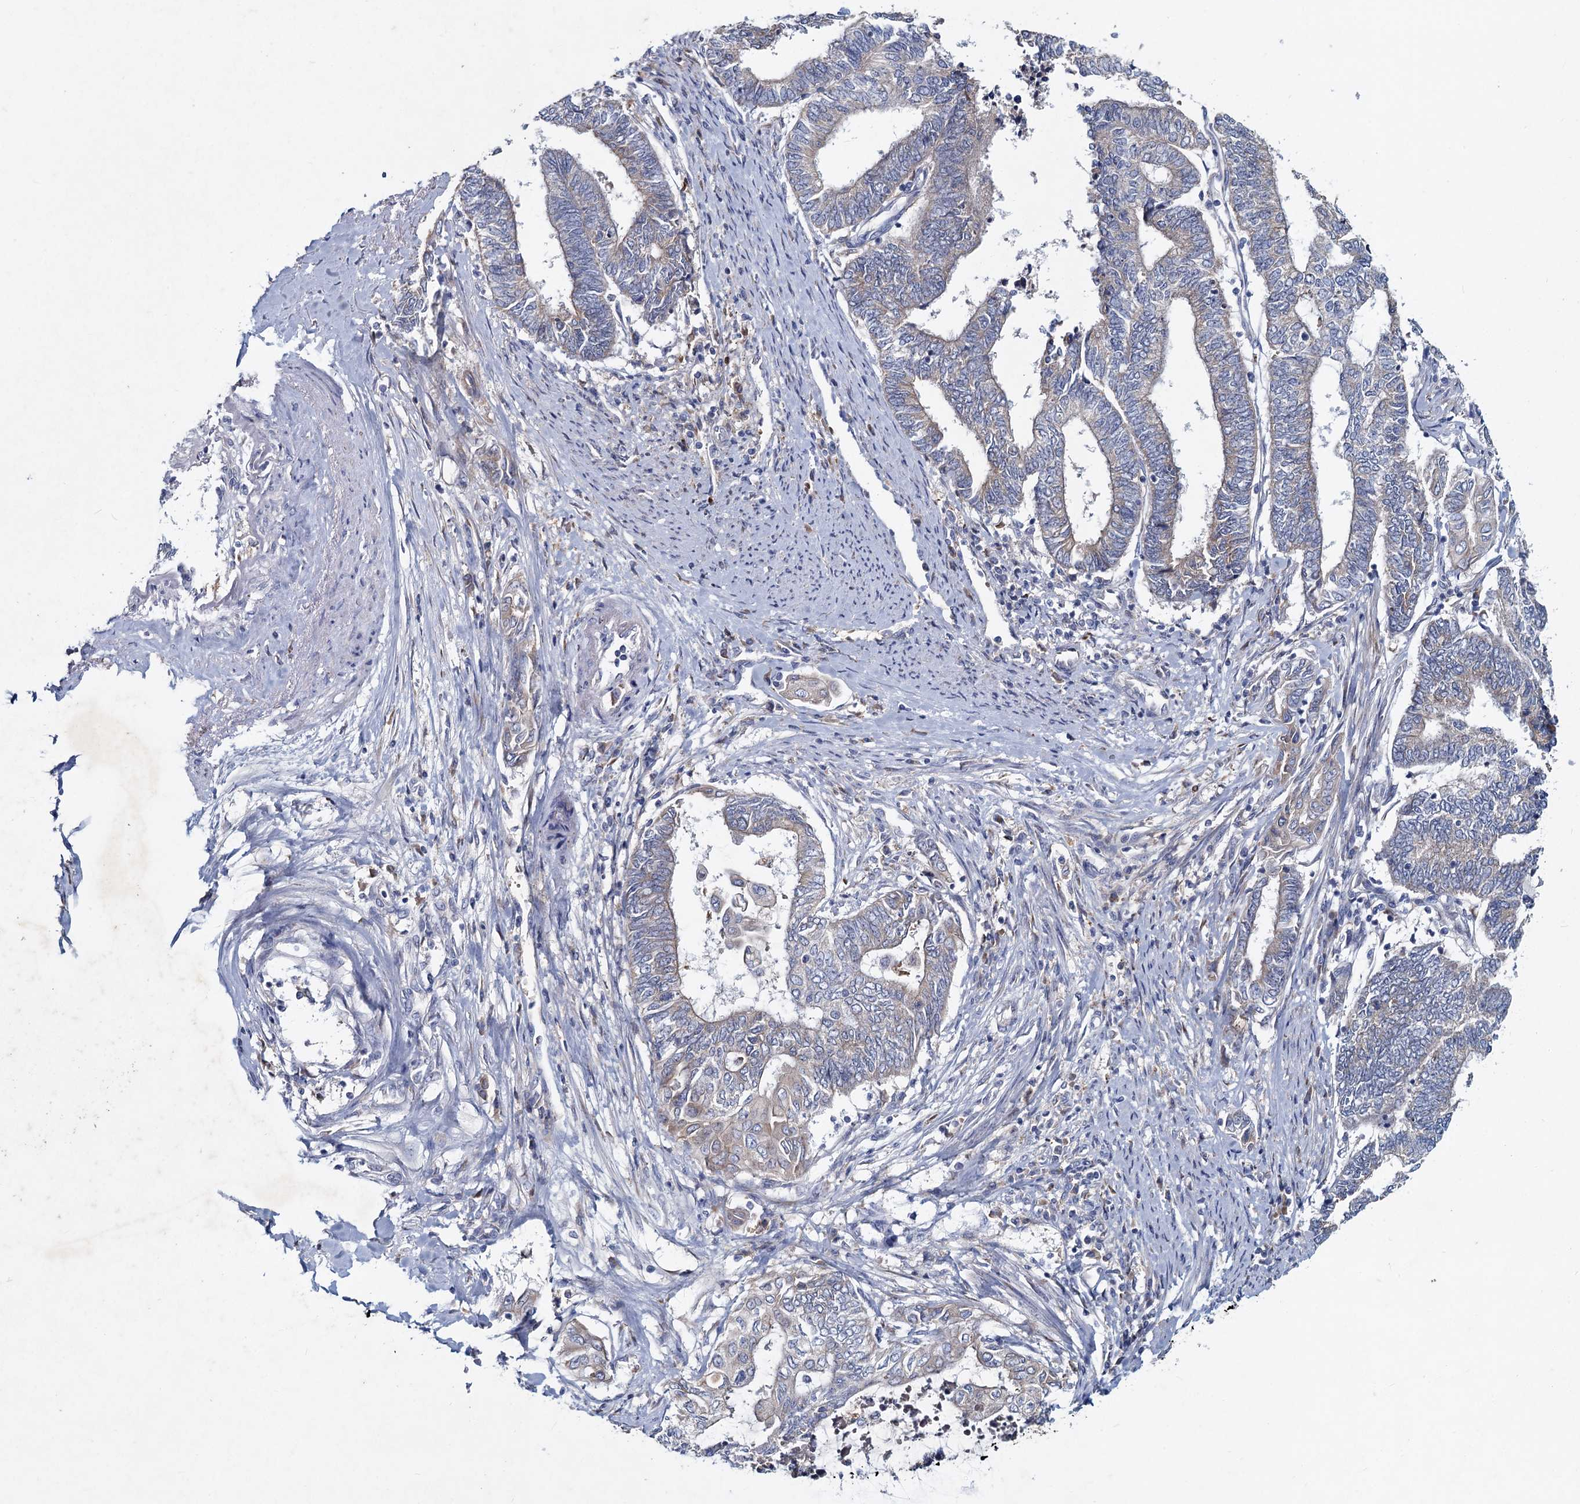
{"staining": {"intensity": "negative", "quantity": "none", "location": "none"}, "tissue": "endometrial cancer", "cell_type": "Tumor cells", "image_type": "cancer", "snomed": [{"axis": "morphology", "description": "Adenocarcinoma, NOS"}, {"axis": "topography", "description": "Uterus"}, {"axis": "topography", "description": "Endometrium"}], "caption": "The micrograph displays no significant positivity in tumor cells of adenocarcinoma (endometrial).", "gene": "TMX2", "patient": {"sex": "female", "age": 70}}